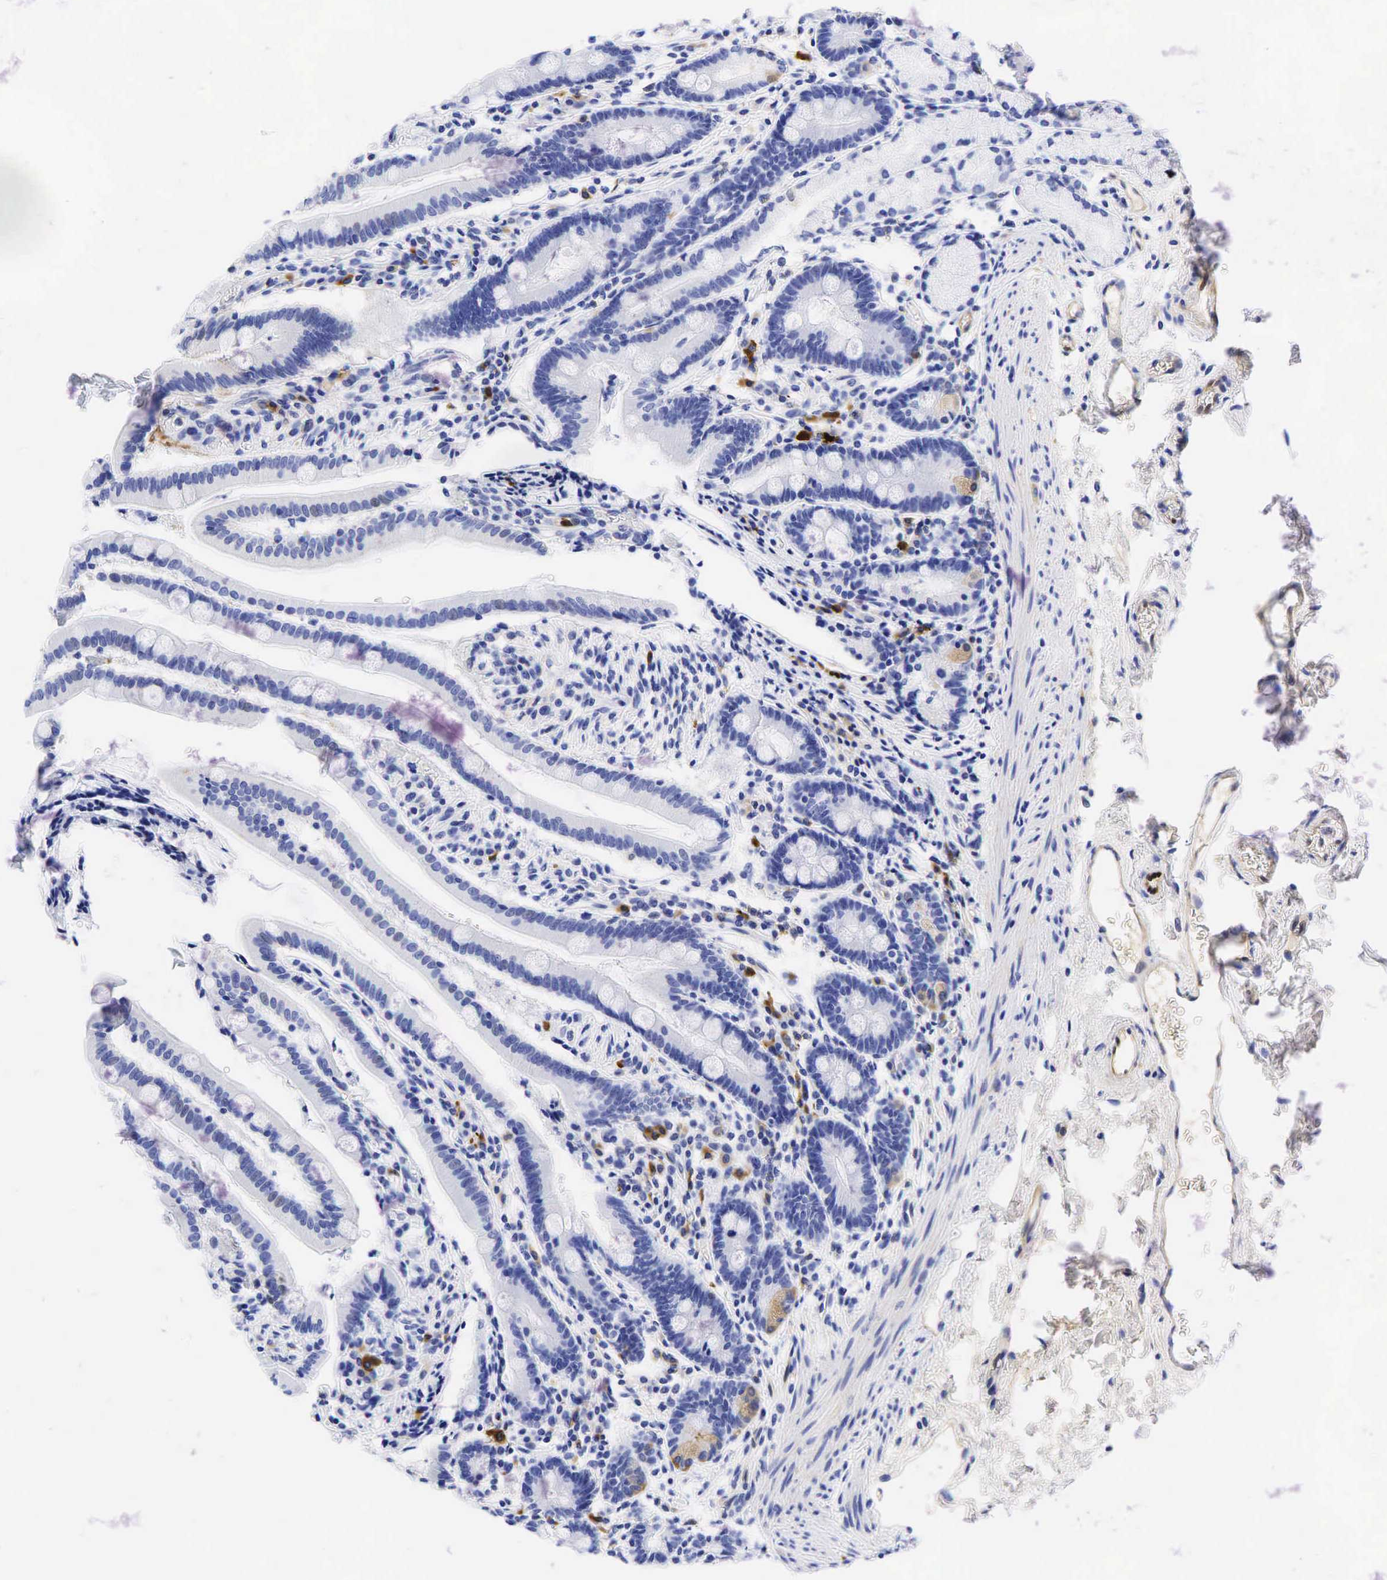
{"staining": {"intensity": "negative", "quantity": "none", "location": "none"}, "tissue": "duodenum", "cell_type": "Glandular cells", "image_type": "normal", "snomed": [{"axis": "morphology", "description": "Normal tissue, NOS"}, {"axis": "topography", "description": "Duodenum"}], "caption": "Glandular cells show no significant protein positivity in benign duodenum.", "gene": "TNFRSF8", "patient": {"sex": "female", "age": 77}}